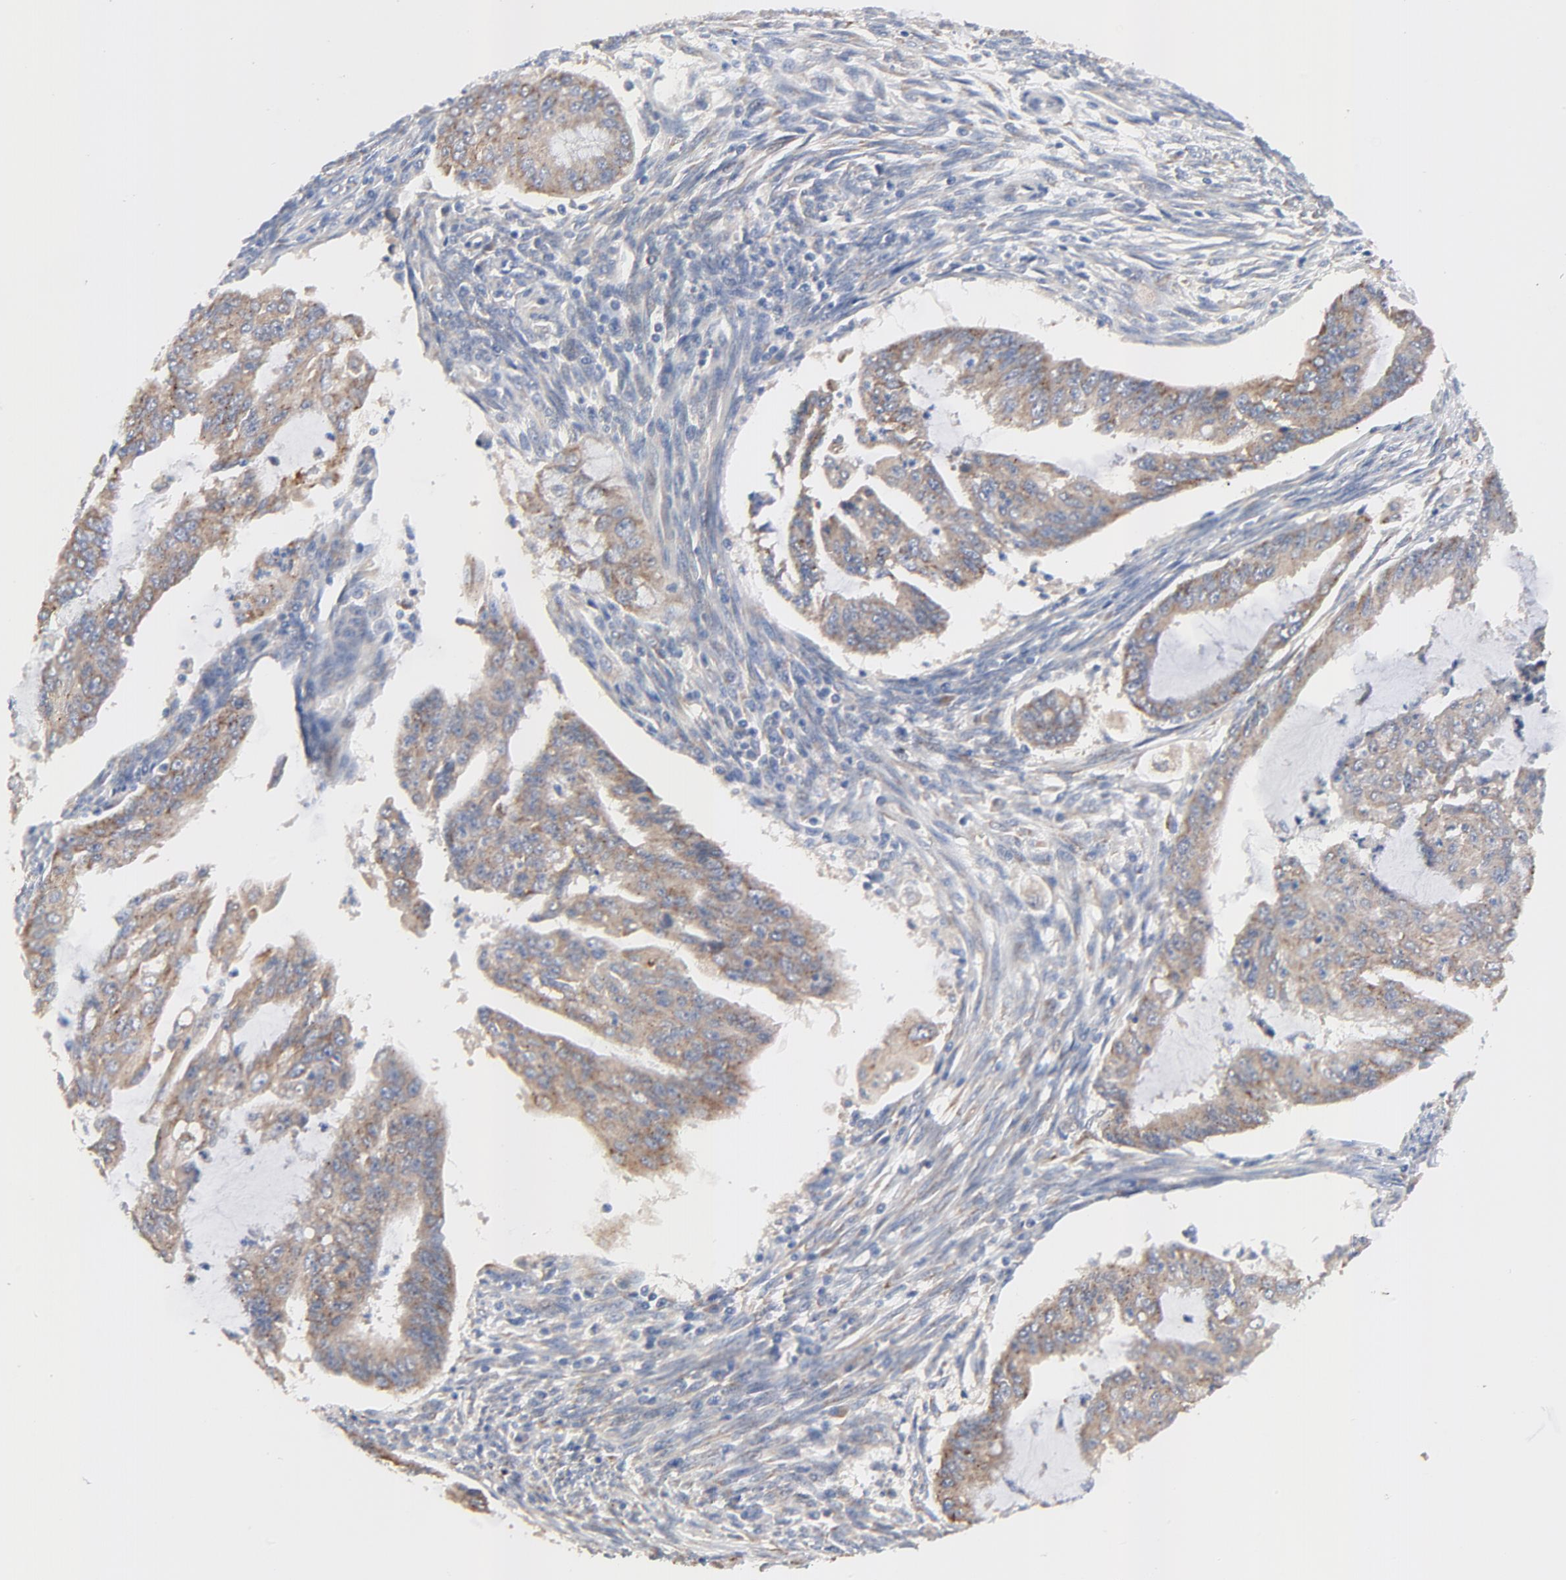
{"staining": {"intensity": "moderate", "quantity": ">75%", "location": "cytoplasmic/membranous"}, "tissue": "endometrial cancer", "cell_type": "Tumor cells", "image_type": "cancer", "snomed": [{"axis": "morphology", "description": "Adenocarcinoma, NOS"}, {"axis": "topography", "description": "Endometrium"}], "caption": "Moderate cytoplasmic/membranous protein expression is appreciated in about >75% of tumor cells in endometrial cancer. The staining is performed using DAB brown chromogen to label protein expression. The nuclei are counter-stained blue using hematoxylin.", "gene": "VAV2", "patient": {"sex": "female", "age": 75}}